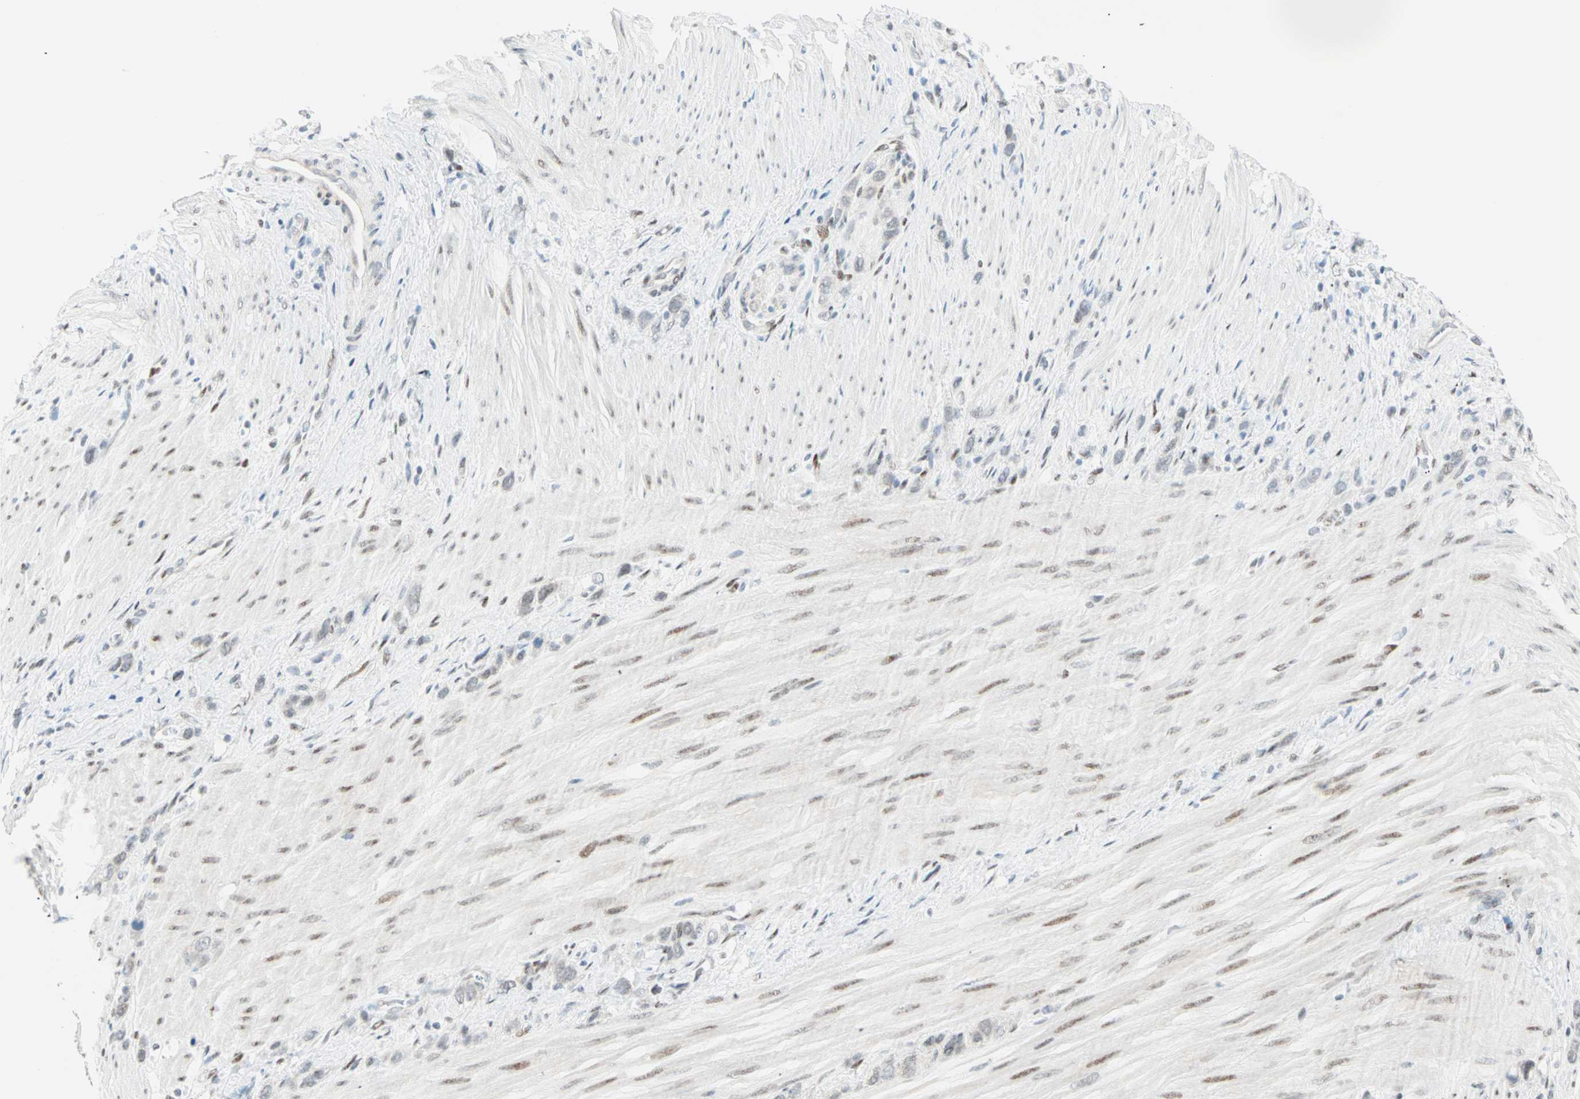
{"staining": {"intensity": "negative", "quantity": "none", "location": "none"}, "tissue": "stomach cancer", "cell_type": "Tumor cells", "image_type": "cancer", "snomed": [{"axis": "morphology", "description": "Normal tissue, NOS"}, {"axis": "morphology", "description": "Adenocarcinoma, NOS"}, {"axis": "morphology", "description": "Adenocarcinoma, High grade"}, {"axis": "topography", "description": "Stomach, upper"}, {"axis": "topography", "description": "Stomach"}], "caption": "Stomach adenocarcinoma was stained to show a protein in brown. There is no significant positivity in tumor cells.", "gene": "PKNOX1", "patient": {"sex": "female", "age": 65}}